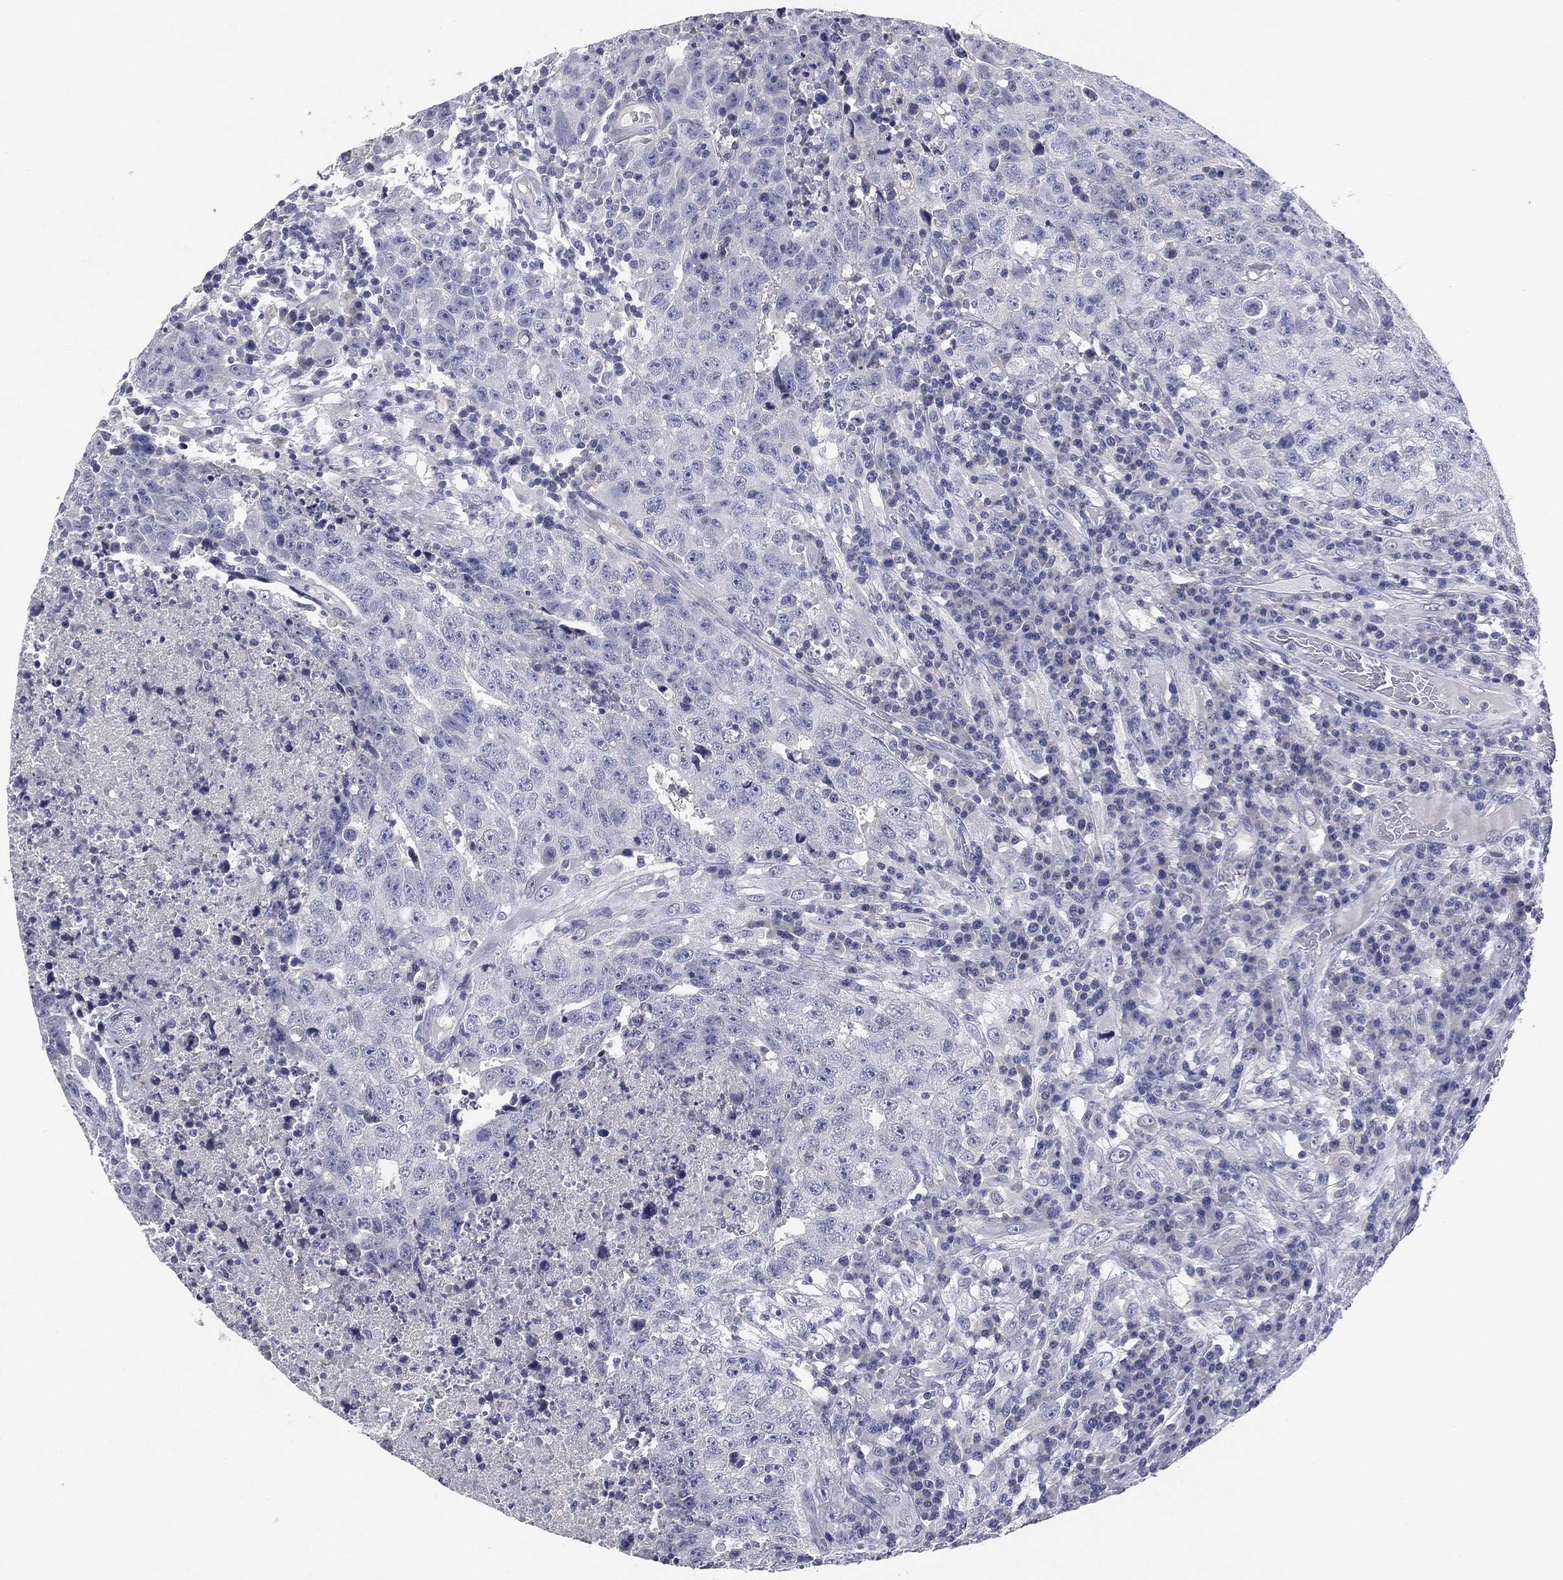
{"staining": {"intensity": "negative", "quantity": "none", "location": "none"}, "tissue": "testis cancer", "cell_type": "Tumor cells", "image_type": "cancer", "snomed": [{"axis": "morphology", "description": "Necrosis, NOS"}, {"axis": "morphology", "description": "Carcinoma, Embryonal, NOS"}, {"axis": "topography", "description": "Testis"}], "caption": "IHC micrograph of neoplastic tissue: testis embryonal carcinoma stained with DAB (3,3'-diaminobenzidine) shows no significant protein positivity in tumor cells.", "gene": "KRT35", "patient": {"sex": "male", "age": 19}}